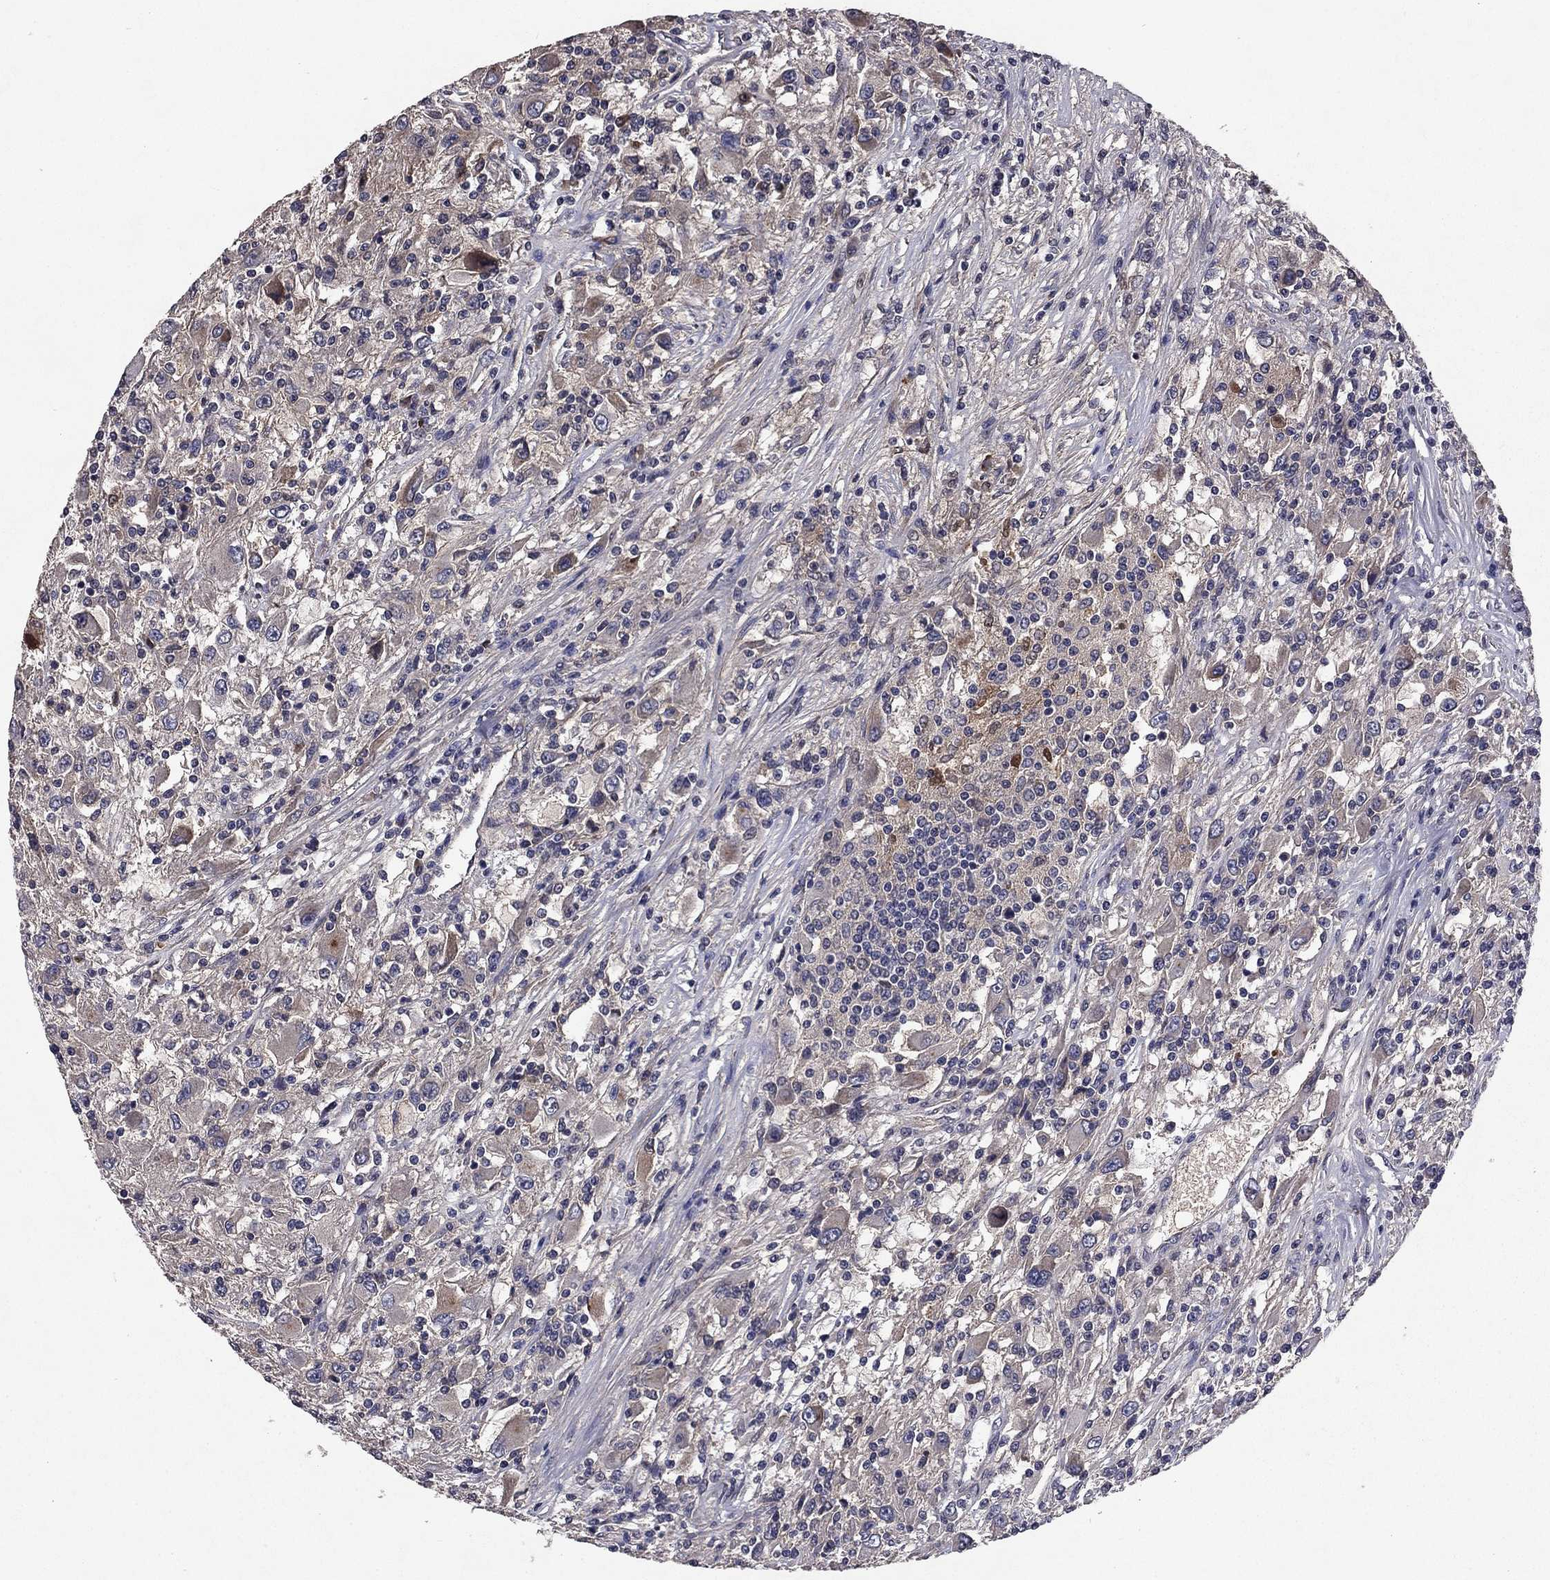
{"staining": {"intensity": "weak", "quantity": "<25%", "location": "cytoplasmic/membranous"}, "tissue": "renal cancer", "cell_type": "Tumor cells", "image_type": "cancer", "snomed": [{"axis": "morphology", "description": "Adenocarcinoma, NOS"}, {"axis": "topography", "description": "Kidney"}], "caption": "Immunohistochemistry image of renal cancer stained for a protein (brown), which exhibits no expression in tumor cells.", "gene": "PROS1", "patient": {"sex": "female", "age": 67}}